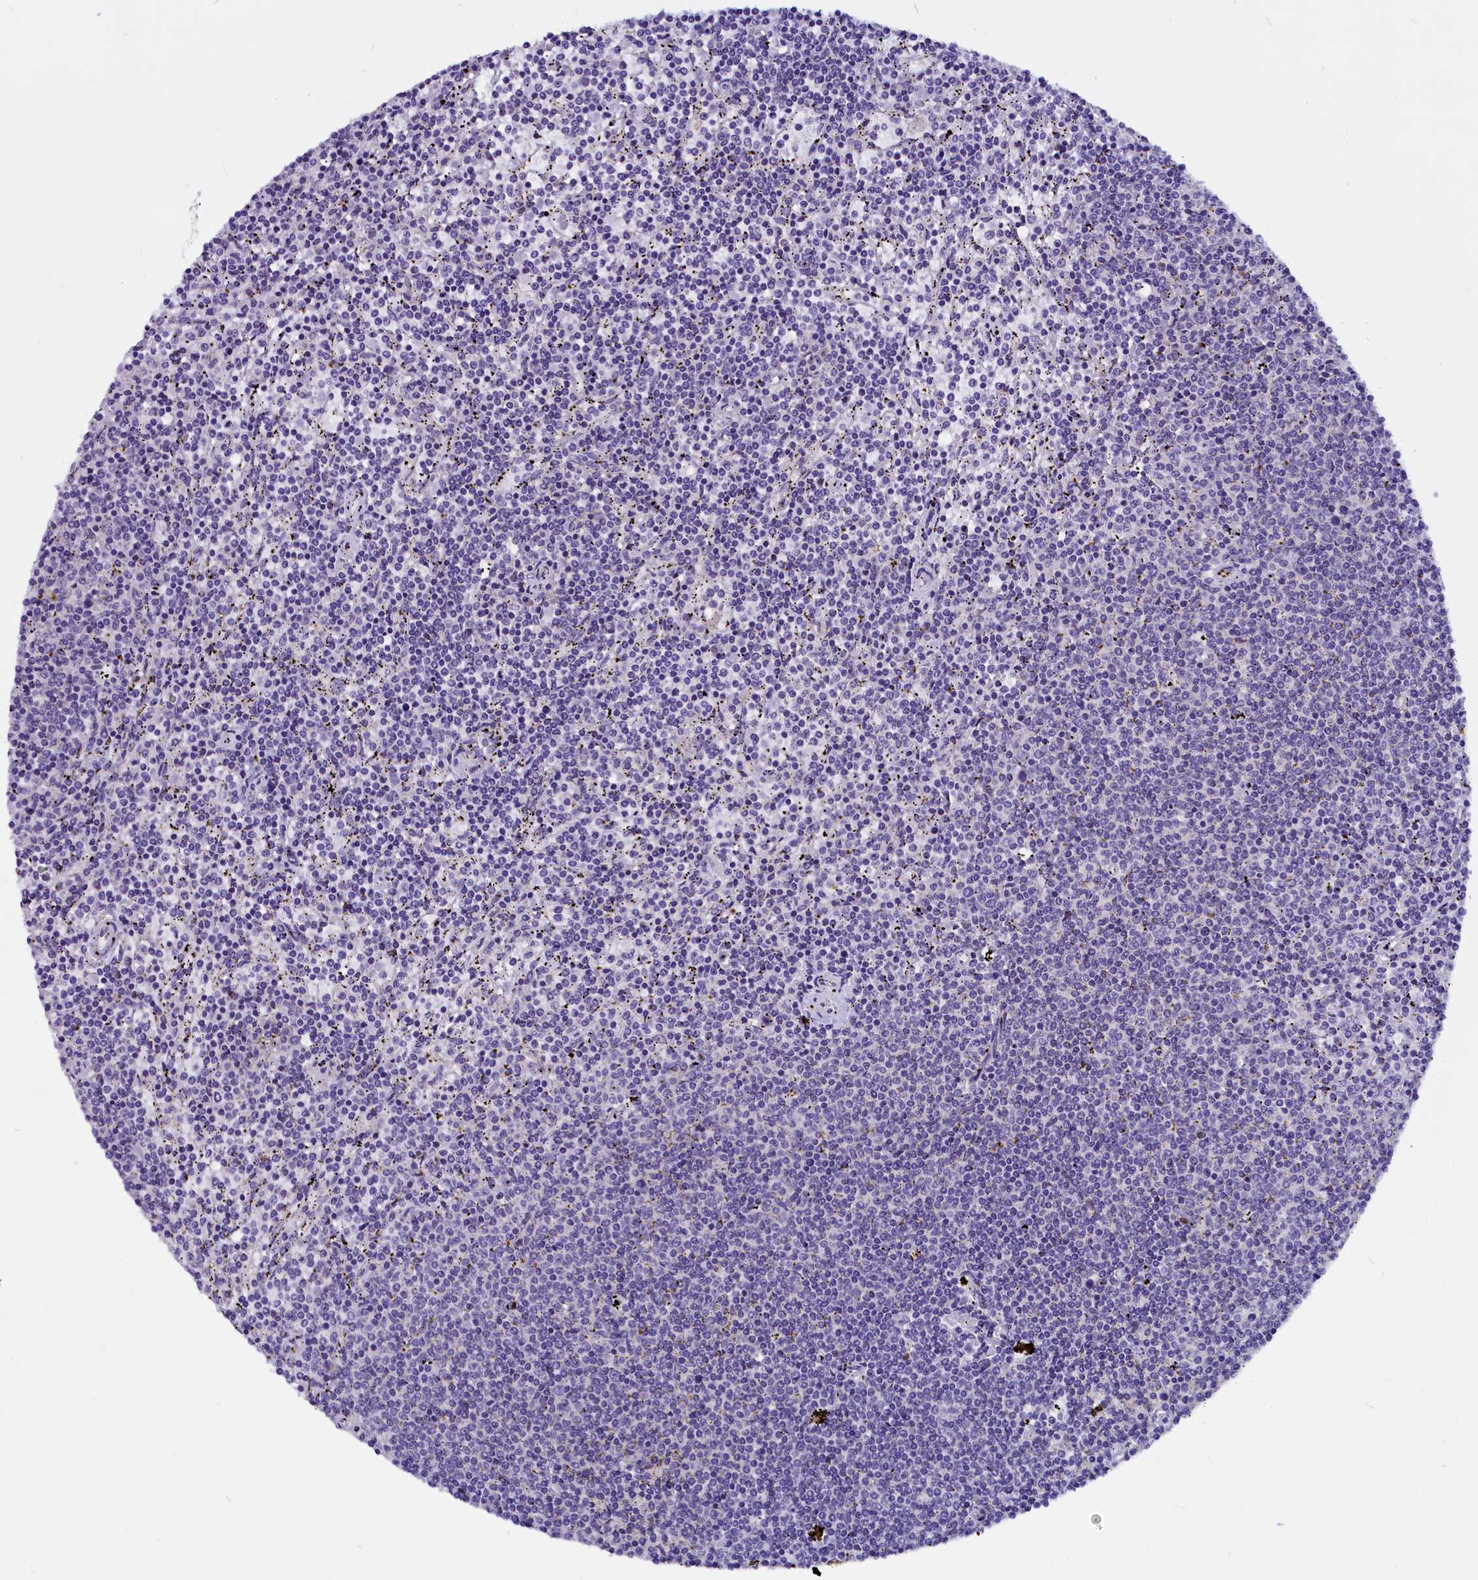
{"staining": {"intensity": "negative", "quantity": "none", "location": "none"}, "tissue": "lymphoma", "cell_type": "Tumor cells", "image_type": "cancer", "snomed": [{"axis": "morphology", "description": "Malignant lymphoma, non-Hodgkin's type, Low grade"}, {"axis": "topography", "description": "Spleen"}], "caption": "Human malignant lymphoma, non-Hodgkin's type (low-grade) stained for a protein using immunohistochemistry demonstrates no positivity in tumor cells.", "gene": "CEP170", "patient": {"sex": "female", "age": 50}}